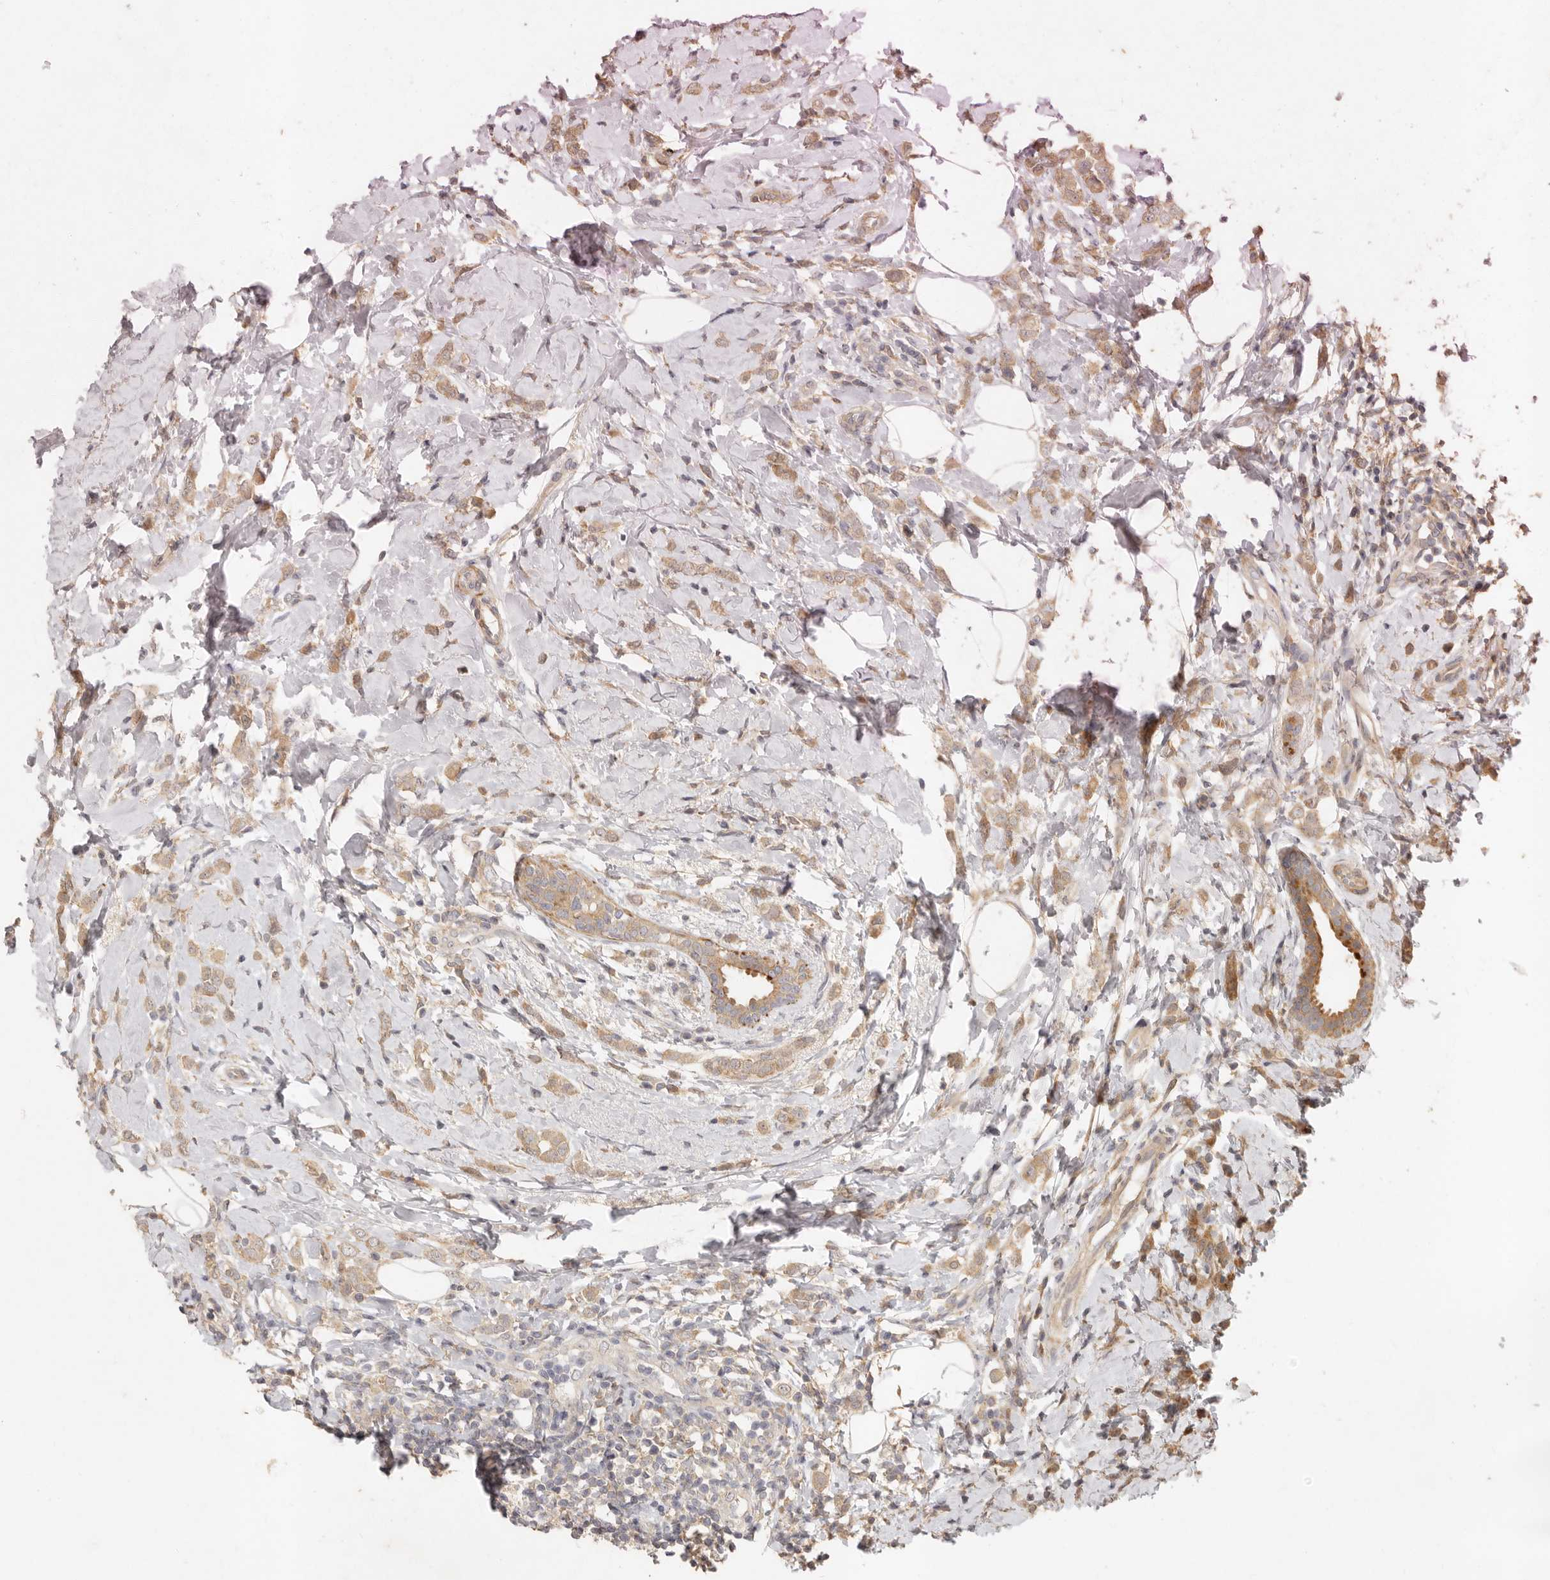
{"staining": {"intensity": "moderate", "quantity": ">75%", "location": "cytoplasmic/membranous"}, "tissue": "breast cancer", "cell_type": "Tumor cells", "image_type": "cancer", "snomed": [{"axis": "morphology", "description": "Lobular carcinoma"}, {"axis": "topography", "description": "Breast"}], "caption": "Protein analysis of lobular carcinoma (breast) tissue reveals moderate cytoplasmic/membranous staining in approximately >75% of tumor cells.", "gene": "VIPR1", "patient": {"sex": "female", "age": 47}}